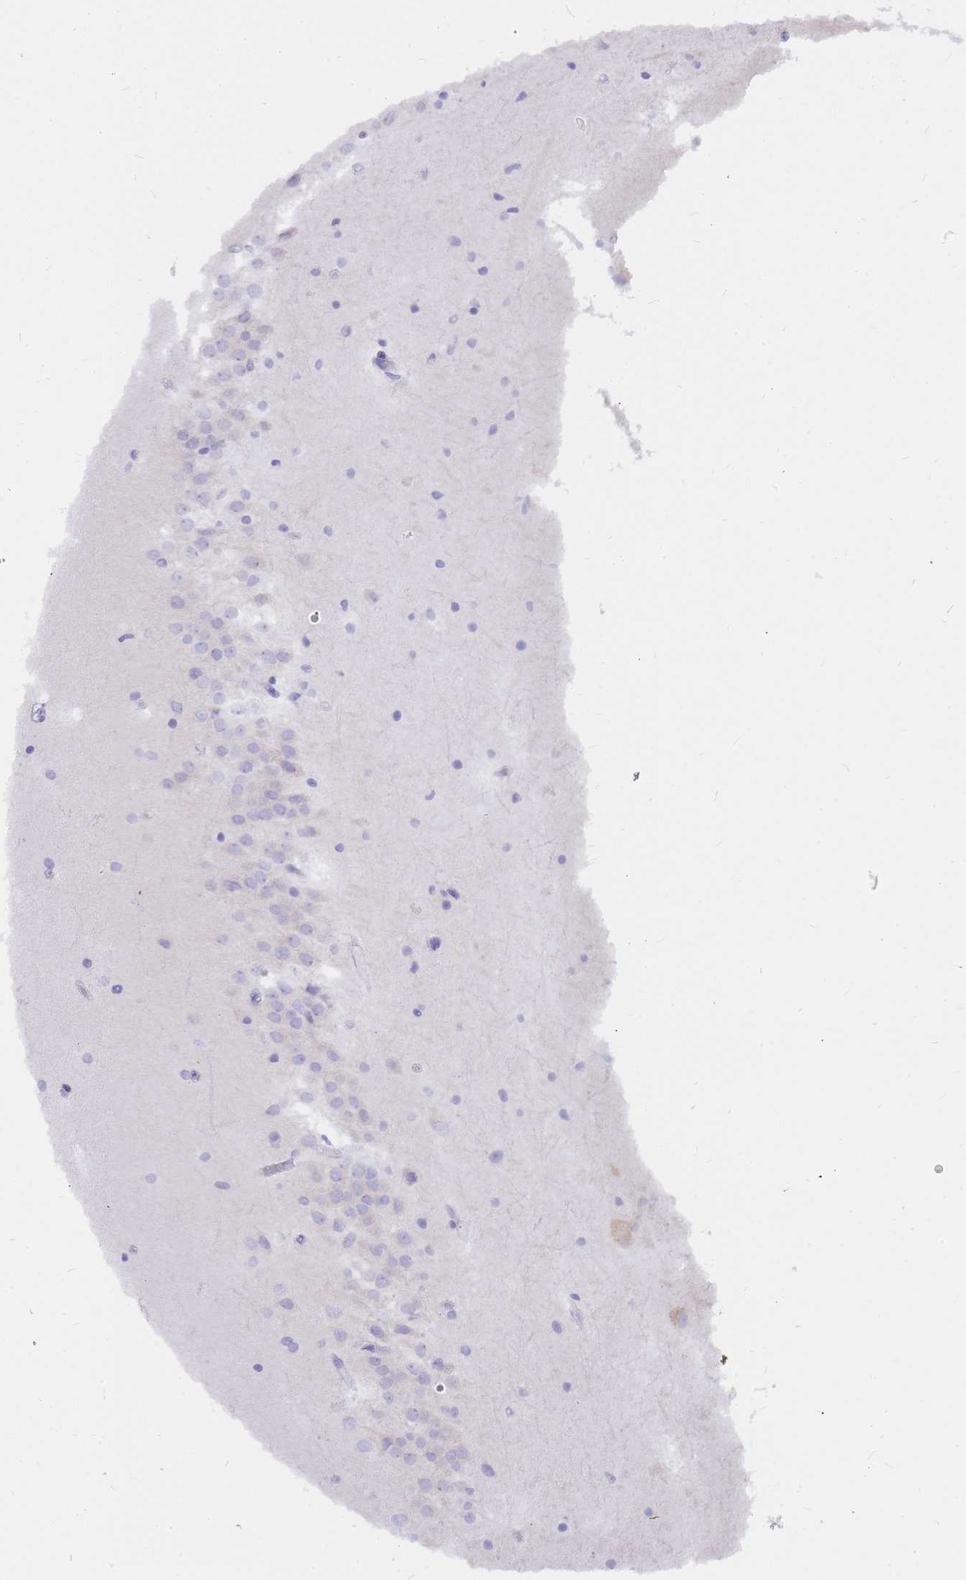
{"staining": {"intensity": "negative", "quantity": "none", "location": "none"}, "tissue": "hippocampus", "cell_type": "Glial cells", "image_type": "normal", "snomed": [{"axis": "morphology", "description": "Normal tissue, NOS"}, {"axis": "topography", "description": "Hippocampus"}], "caption": "High power microscopy photomicrograph of an IHC histopathology image of normal hippocampus, revealing no significant positivity in glial cells. The staining was performed using DAB (3,3'-diaminobenzidine) to visualize the protein expression in brown, while the nuclei were stained in blue with hematoxylin (Magnification: 20x).", "gene": "HERC1", "patient": {"sex": "female", "age": 52}}